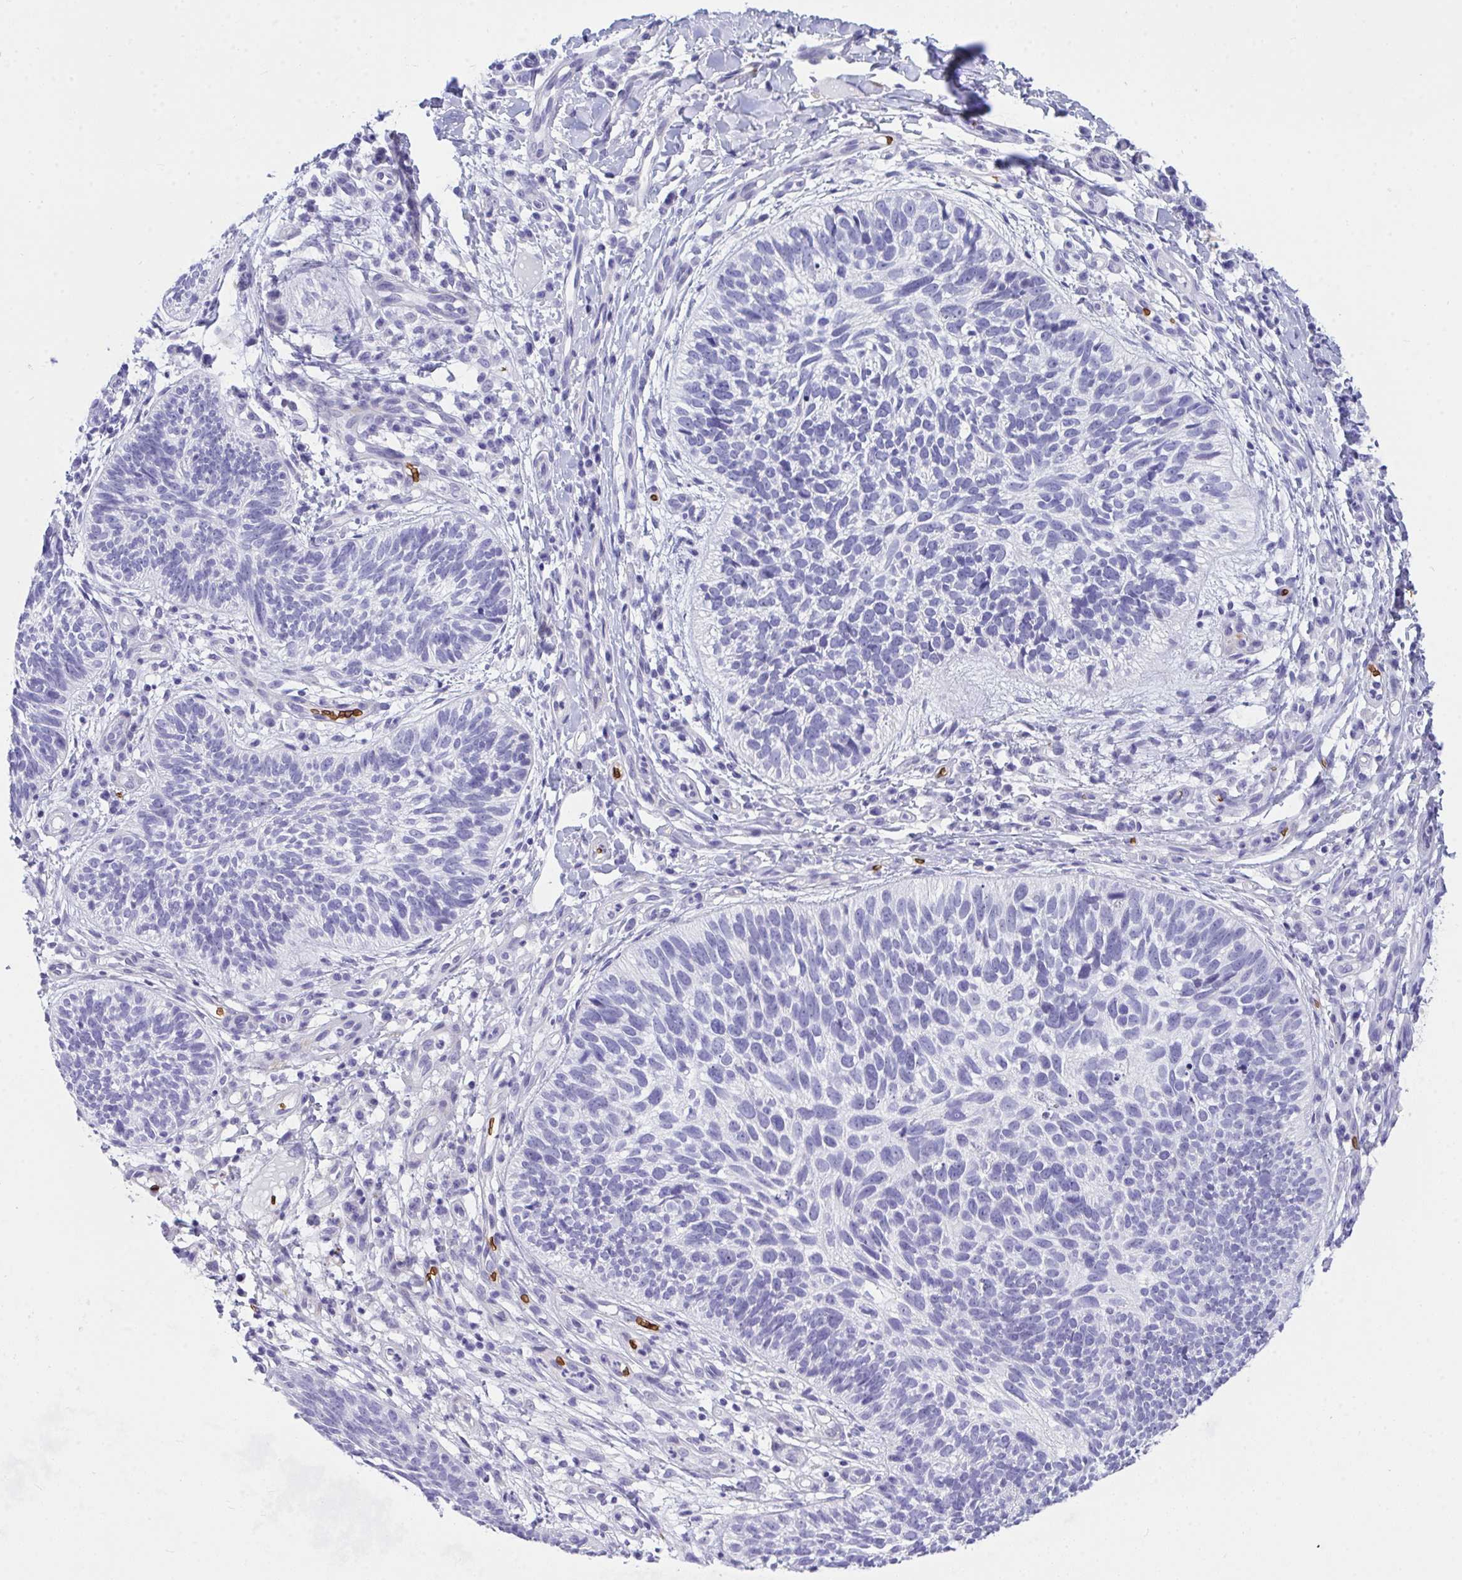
{"staining": {"intensity": "negative", "quantity": "none", "location": "none"}, "tissue": "skin cancer", "cell_type": "Tumor cells", "image_type": "cancer", "snomed": [{"axis": "morphology", "description": "Basal cell carcinoma"}, {"axis": "topography", "description": "Skin"}, {"axis": "topography", "description": "Skin of leg"}], "caption": "The micrograph reveals no significant expression in tumor cells of skin cancer (basal cell carcinoma).", "gene": "ANK1", "patient": {"sex": "female", "age": 87}}